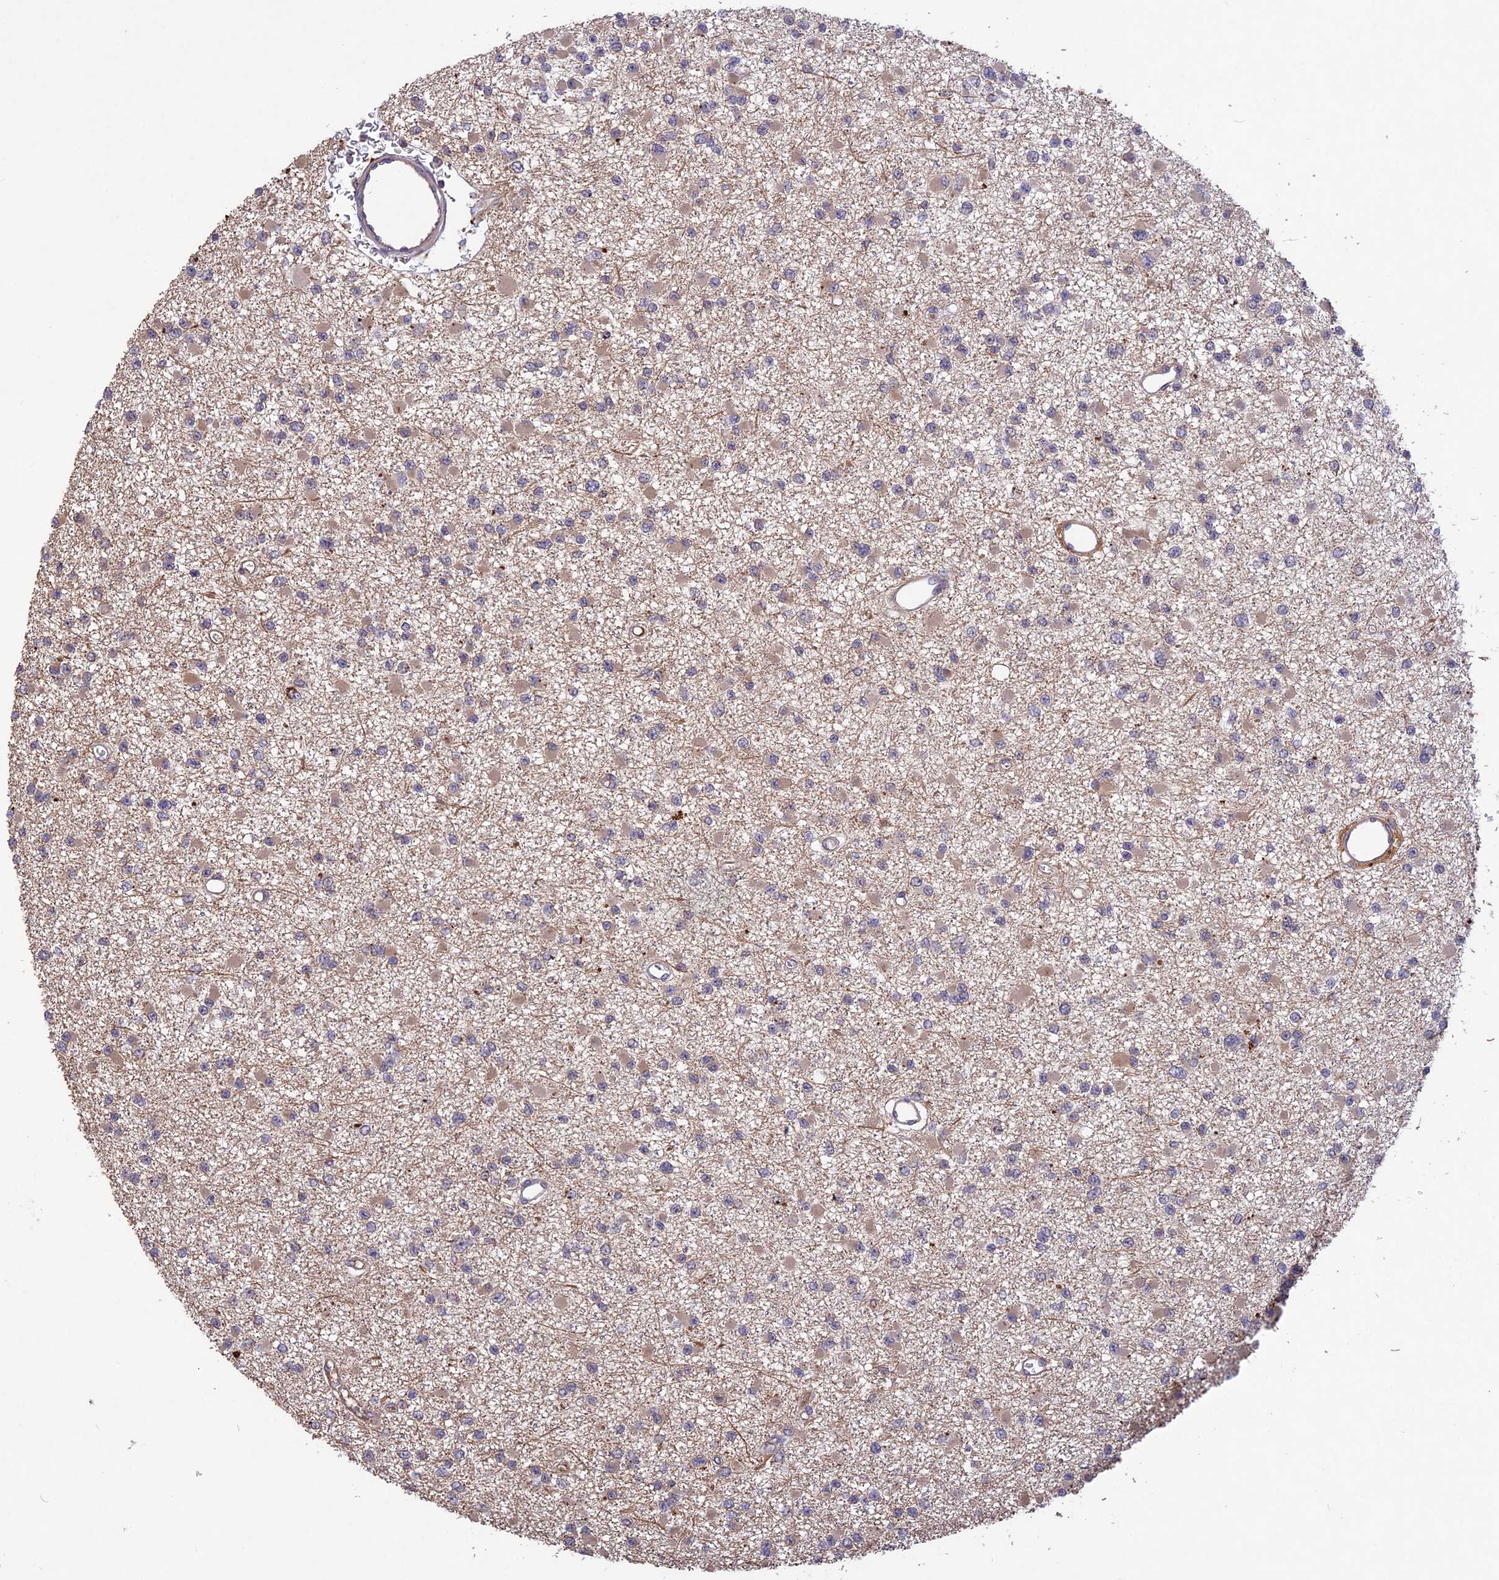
{"staining": {"intensity": "negative", "quantity": "none", "location": "none"}, "tissue": "glioma", "cell_type": "Tumor cells", "image_type": "cancer", "snomed": [{"axis": "morphology", "description": "Glioma, malignant, Low grade"}, {"axis": "topography", "description": "Brain"}], "caption": "High power microscopy image of an IHC histopathology image of glioma, revealing no significant expression in tumor cells.", "gene": "ADO", "patient": {"sex": "female", "age": 22}}